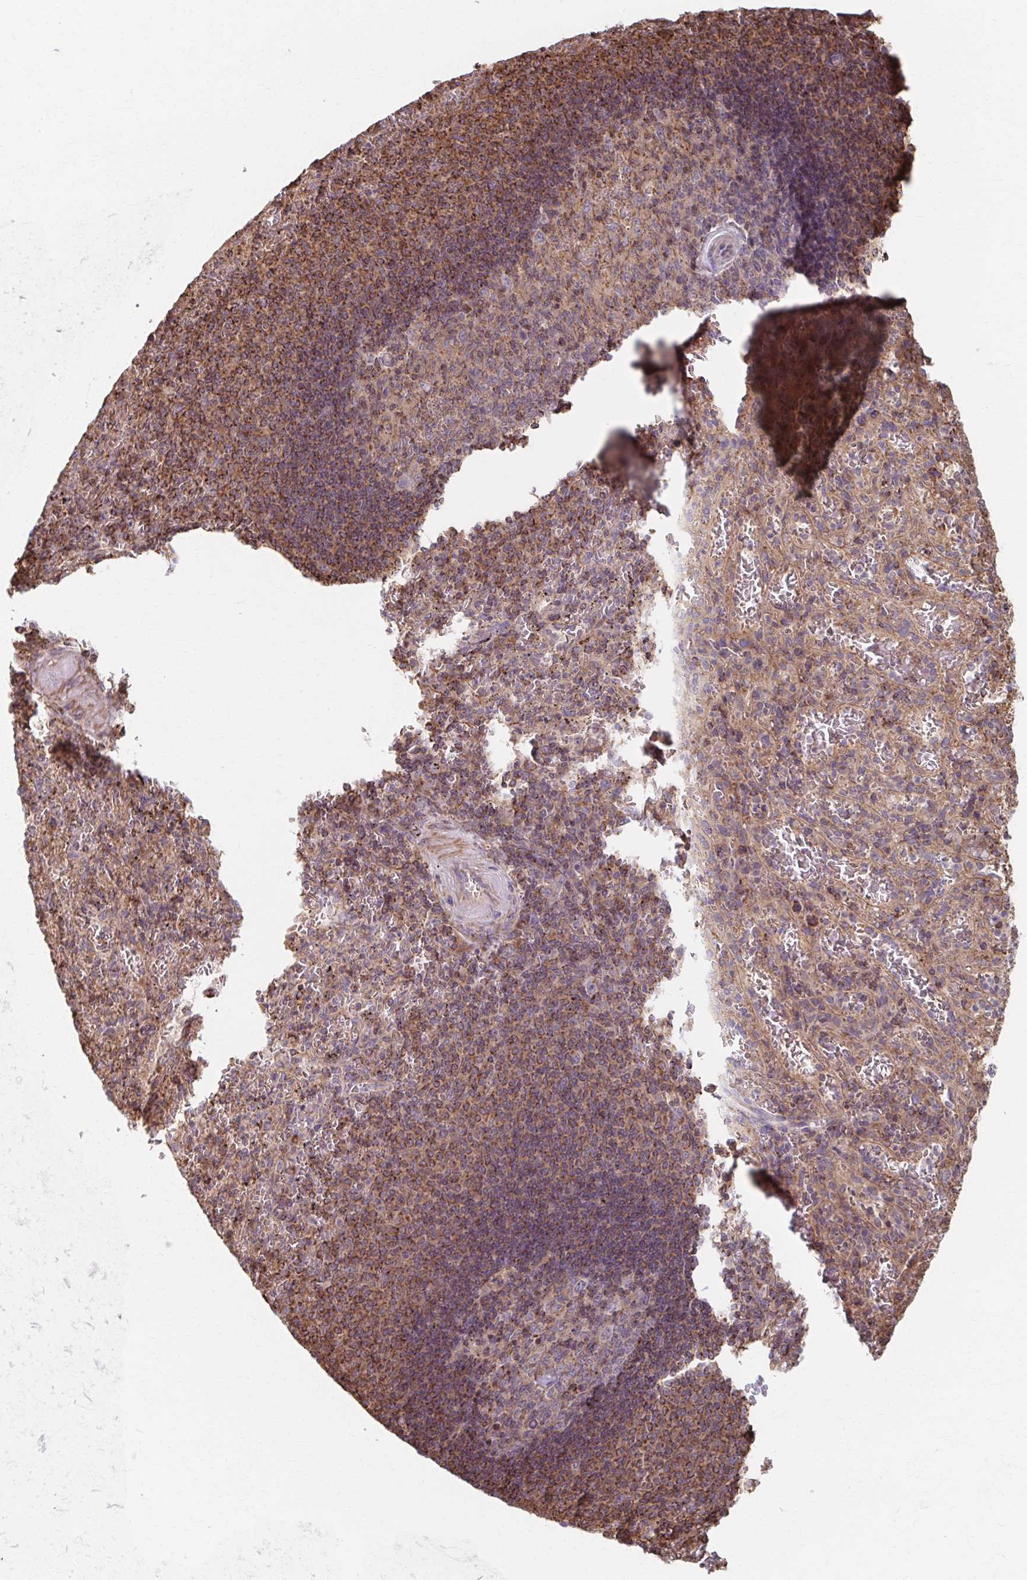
{"staining": {"intensity": "moderate", "quantity": ">75%", "location": "cytoplasmic/membranous"}, "tissue": "spleen", "cell_type": "Cells in red pulp", "image_type": "normal", "snomed": [{"axis": "morphology", "description": "Normal tissue, NOS"}, {"axis": "topography", "description": "Spleen"}], "caption": "Spleen stained with a brown dye demonstrates moderate cytoplasmic/membranous positive expression in about >75% of cells in red pulp.", "gene": "KLHL34", "patient": {"sex": "male", "age": 57}}